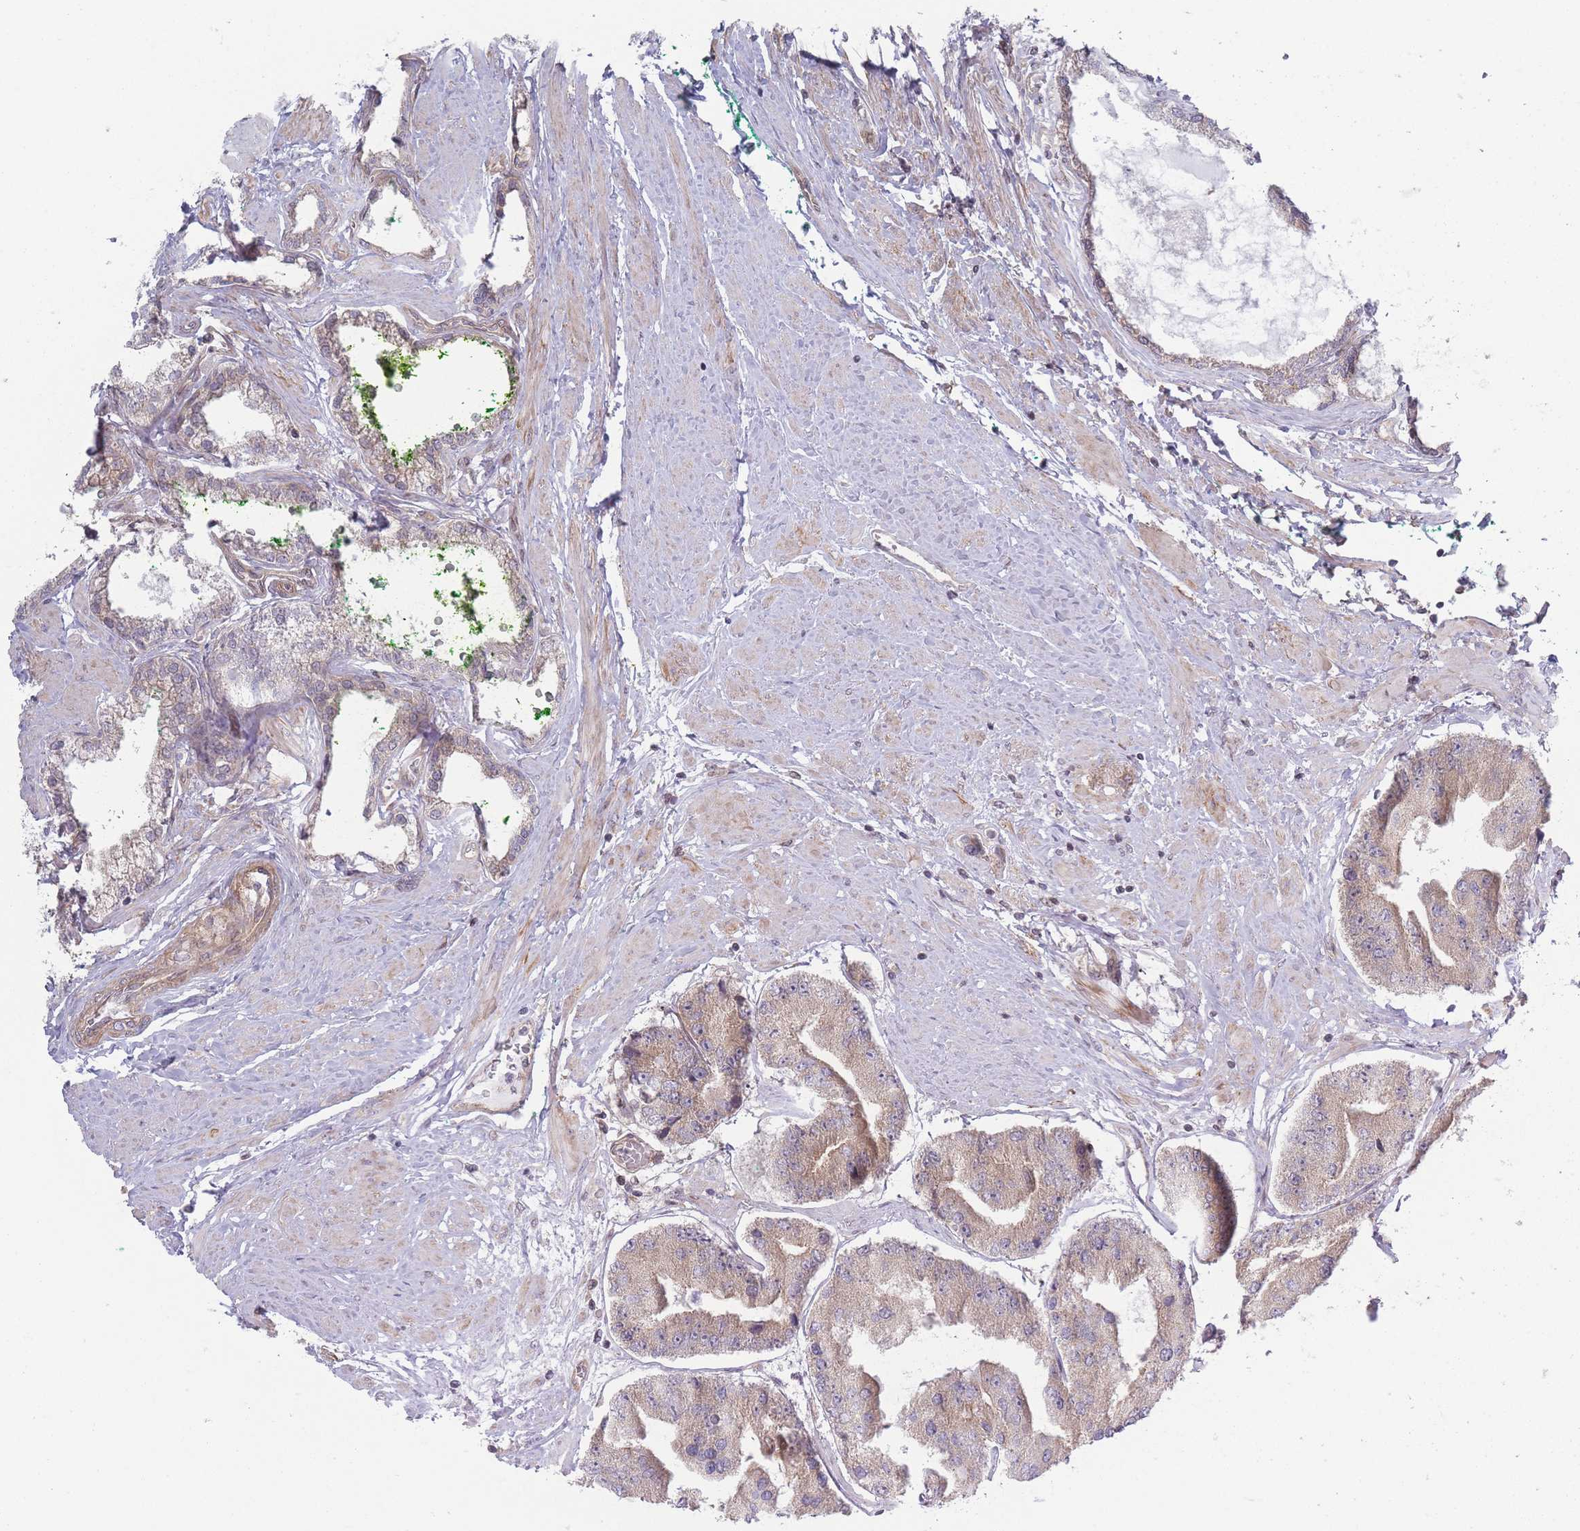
{"staining": {"intensity": "moderate", "quantity": ">75%", "location": "cytoplasmic/membranous"}, "tissue": "prostate cancer", "cell_type": "Tumor cells", "image_type": "cancer", "snomed": [{"axis": "morphology", "description": "Adenocarcinoma, High grade"}, {"axis": "topography", "description": "Prostate"}], "caption": "Prostate high-grade adenocarcinoma stained with a protein marker exhibits moderate staining in tumor cells.", "gene": "VRK2", "patient": {"sex": "male", "age": 63}}